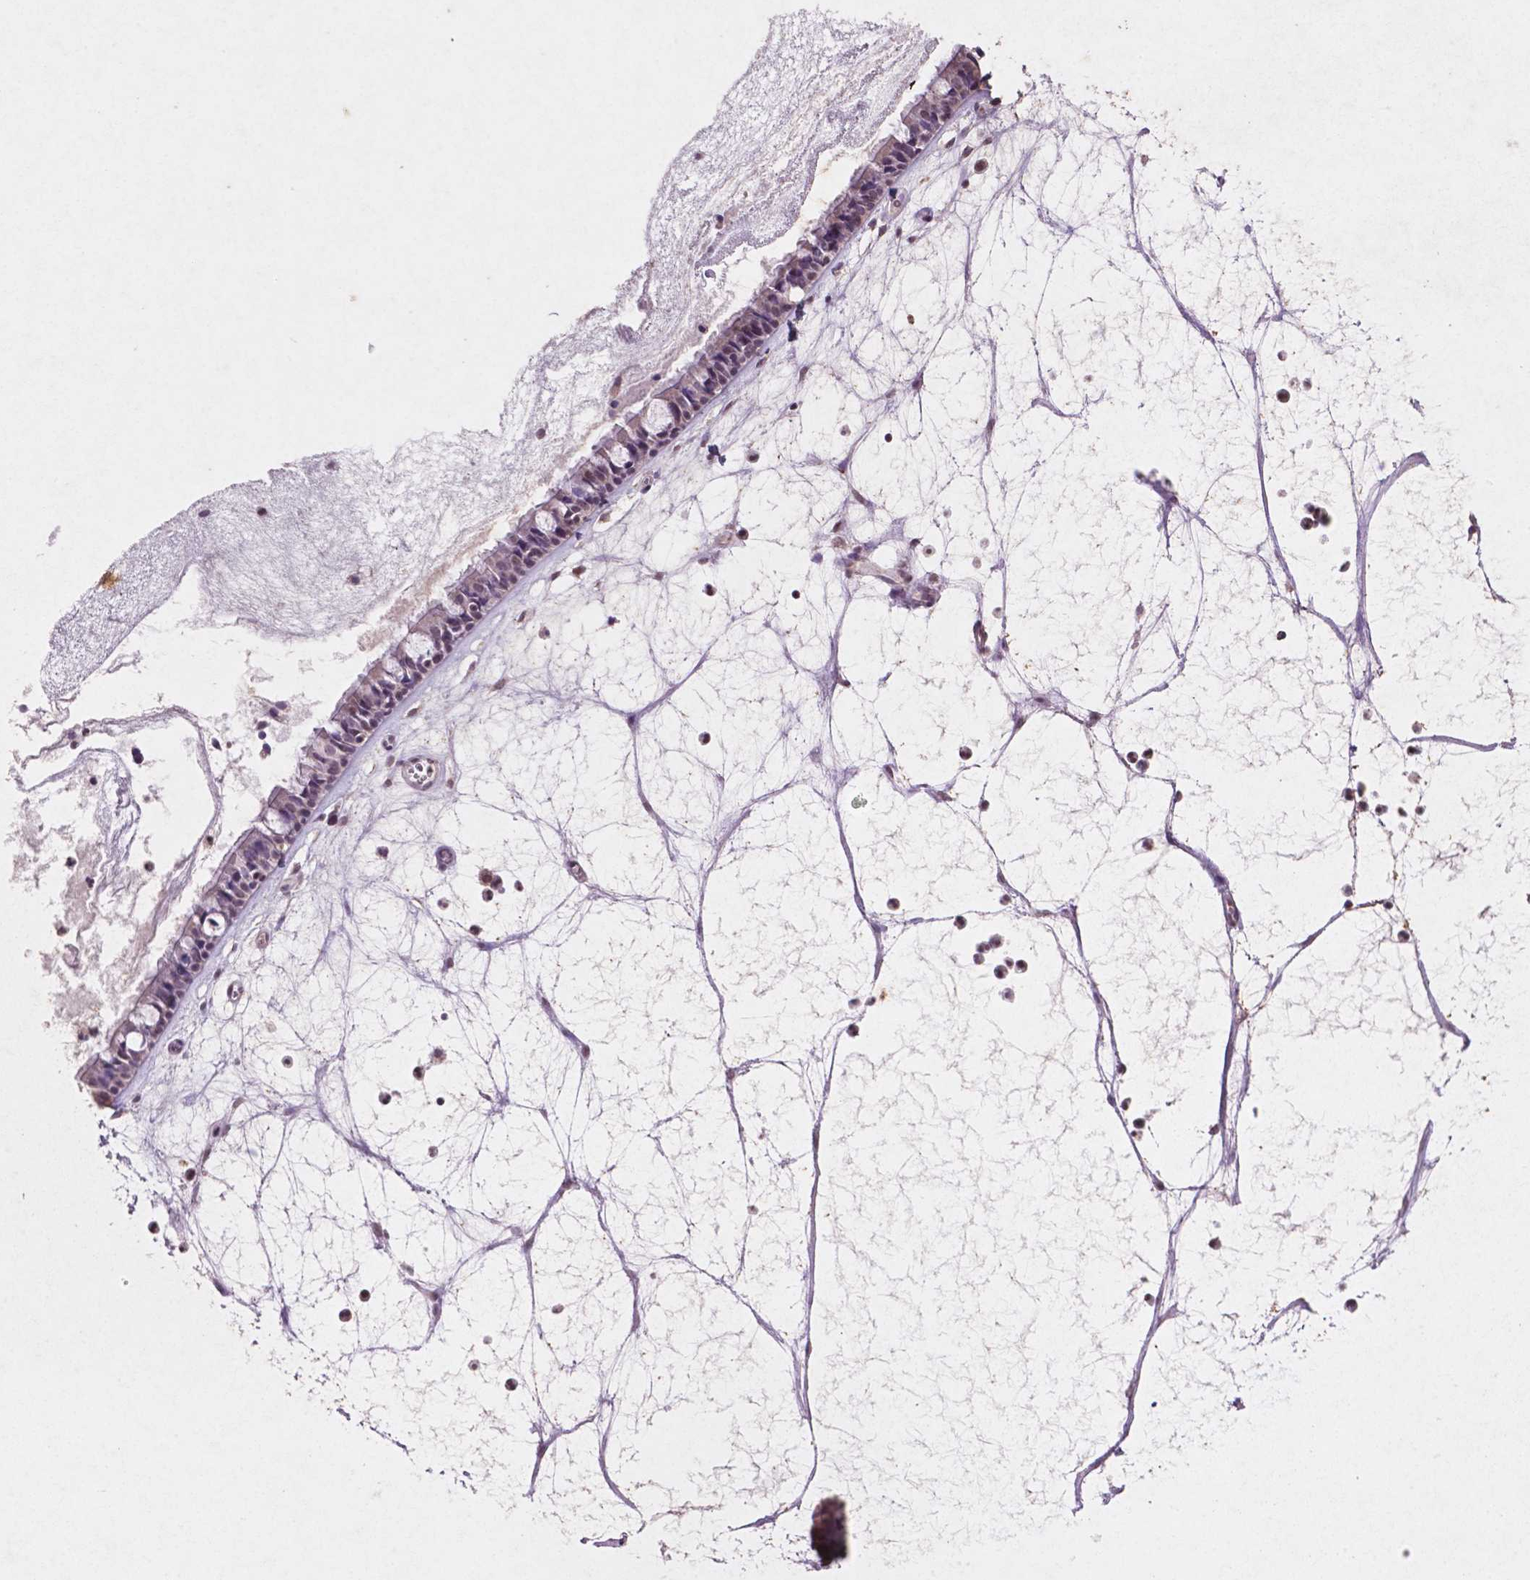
{"staining": {"intensity": "strong", "quantity": "25%-75%", "location": "cytoplasmic/membranous"}, "tissue": "nasopharynx", "cell_type": "Respiratory epithelial cells", "image_type": "normal", "snomed": [{"axis": "morphology", "description": "Normal tissue, NOS"}, {"axis": "topography", "description": "Nasopharynx"}], "caption": "Approximately 25%-75% of respiratory epithelial cells in normal human nasopharynx demonstrate strong cytoplasmic/membranous protein expression as visualized by brown immunohistochemical staining.", "gene": "GLRX", "patient": {"sex": "male", "age": 31}}